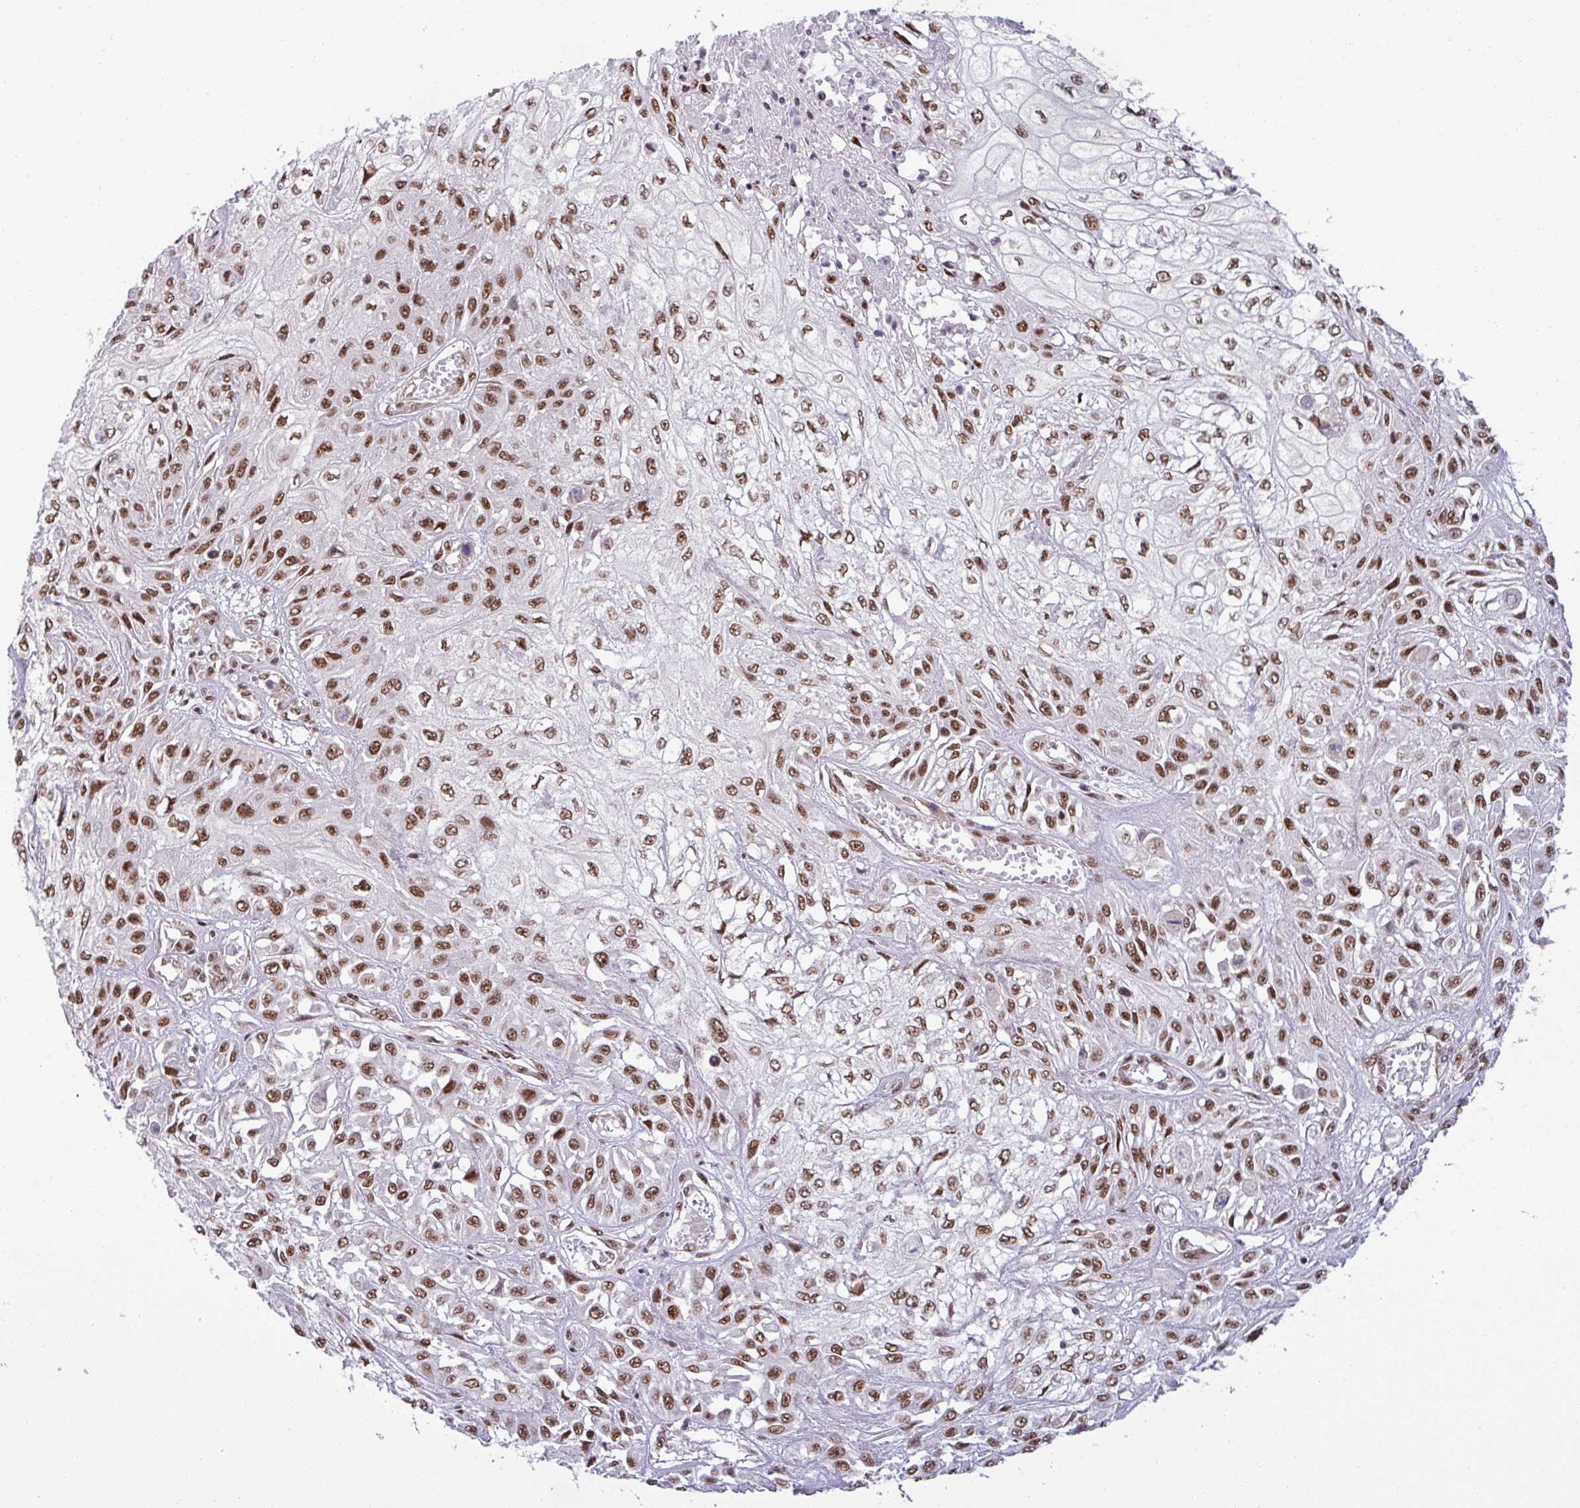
{"staining": {"intensity": "moderate", "quantity": ">75%", "location": "nuclear"}, "tissue": "skin cancer", "cell_type": "Tumor cells", "image_type": "cancer", "snomed": [{"axis": "morphology", "description": "Squamous cell carcinoma, NOS"}, {"axis": "morphology", "description": "Squamous cell carcinoma, metastatic, NOS"}, {"axis": "topography", "description": "Skin"}, {"axis": "topography", "description": "Lymph node"}], "caption": "The immunohistochemical stain shows moderate nuclear expression in tumor cells of squamous cell carcinoma (skin) tissue.", "gene": "PTPN20", "patient": {"sex": "male", "age": 75}}